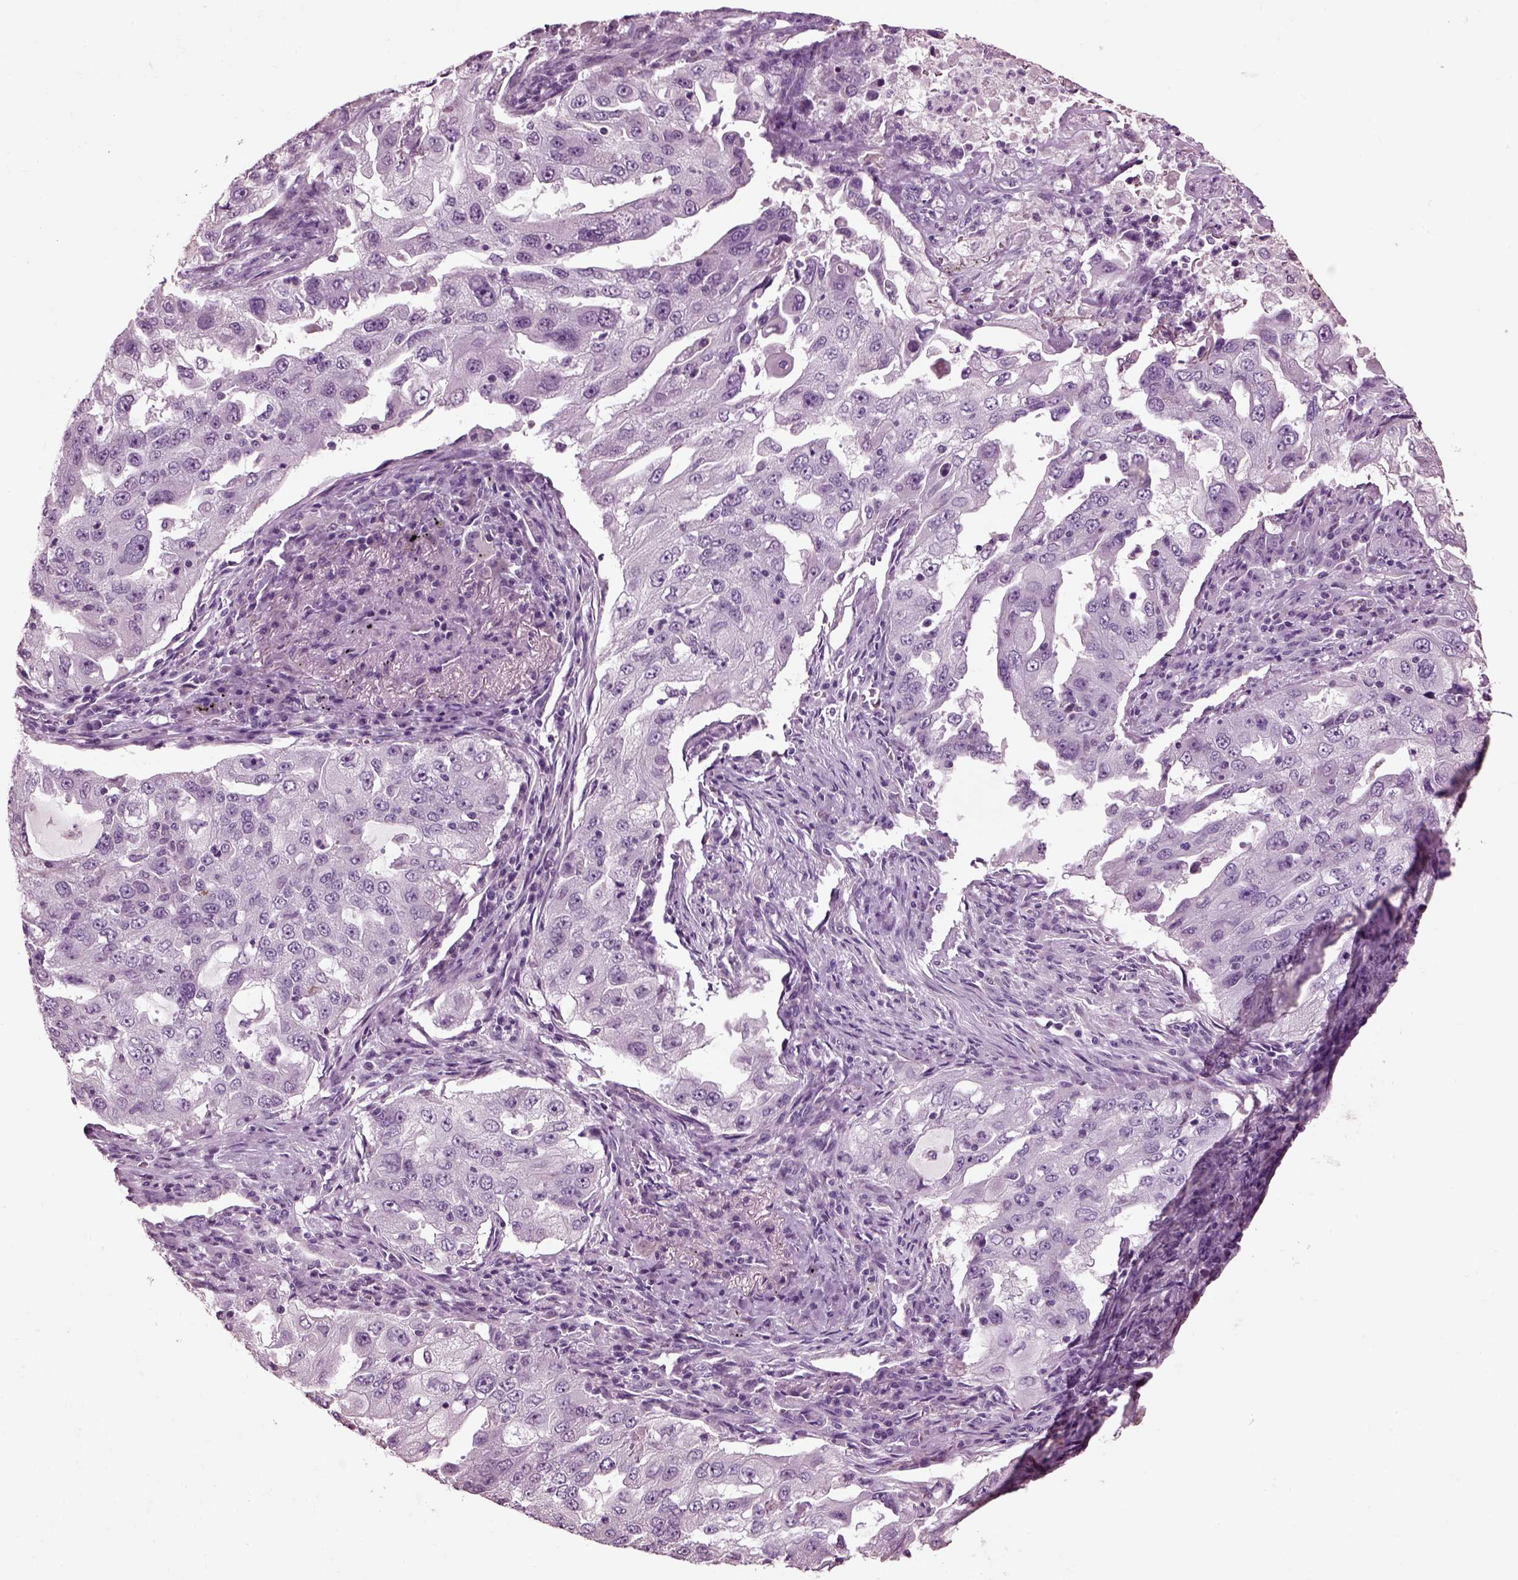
{"staining": {"intensity": "negative", "quantity": "none", "location": "none"}, "tissue": "lung cancer", "cell_type": "Tumor cells", "image_type": "cancer", "snomed": [{"axis": "morphology", "description": "Adenocarcinoma, NOS"}, {"axis": "topography", "description": "Lung"}], "caption": "Adenocarcinoma (lung) was stained to show a protein in brown. There is no significant staining in tumor cells.", "gene": "CHGB", "patient": {"sex": "female", "age": 61}}